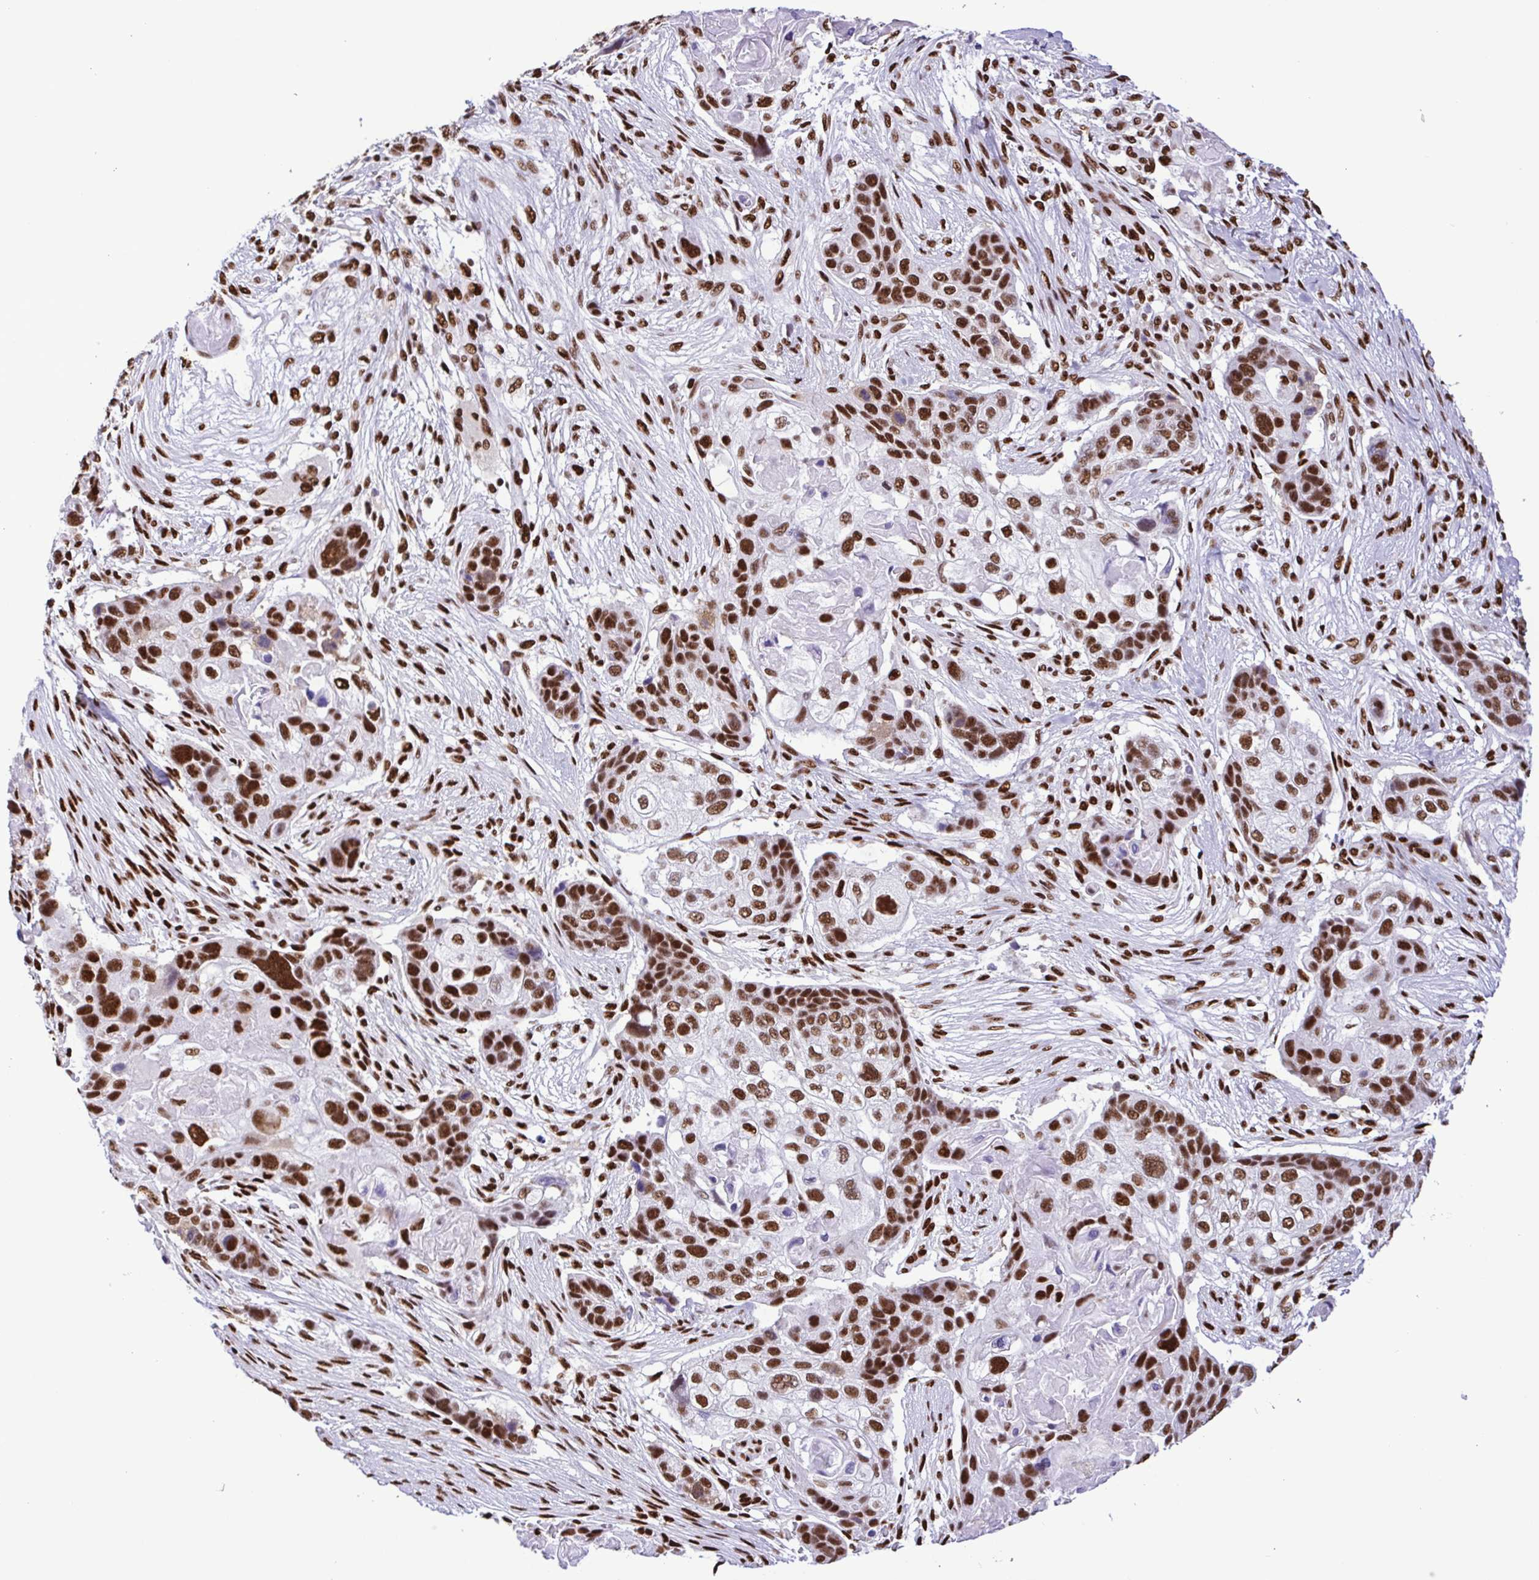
{"staining": {"intensity": "strong", "quantity": ">75%", "location": "nuclear"}, "tissue": "lung cancer", "cell_type": "Tumor cells", "image_type": "cancer", "snomed": [{"axis": "morphology", "description": "Squamous cell carcinoma, NOS"}, {"axis": "topography", "description": "Lung"}], "caption": "Human lung cancer (squamous cell carcinoma) stained with a protein marker displays strong staining in tumor cells.", "gene": "TRIM28", "patient": {"sex": "male", "age": 69}}